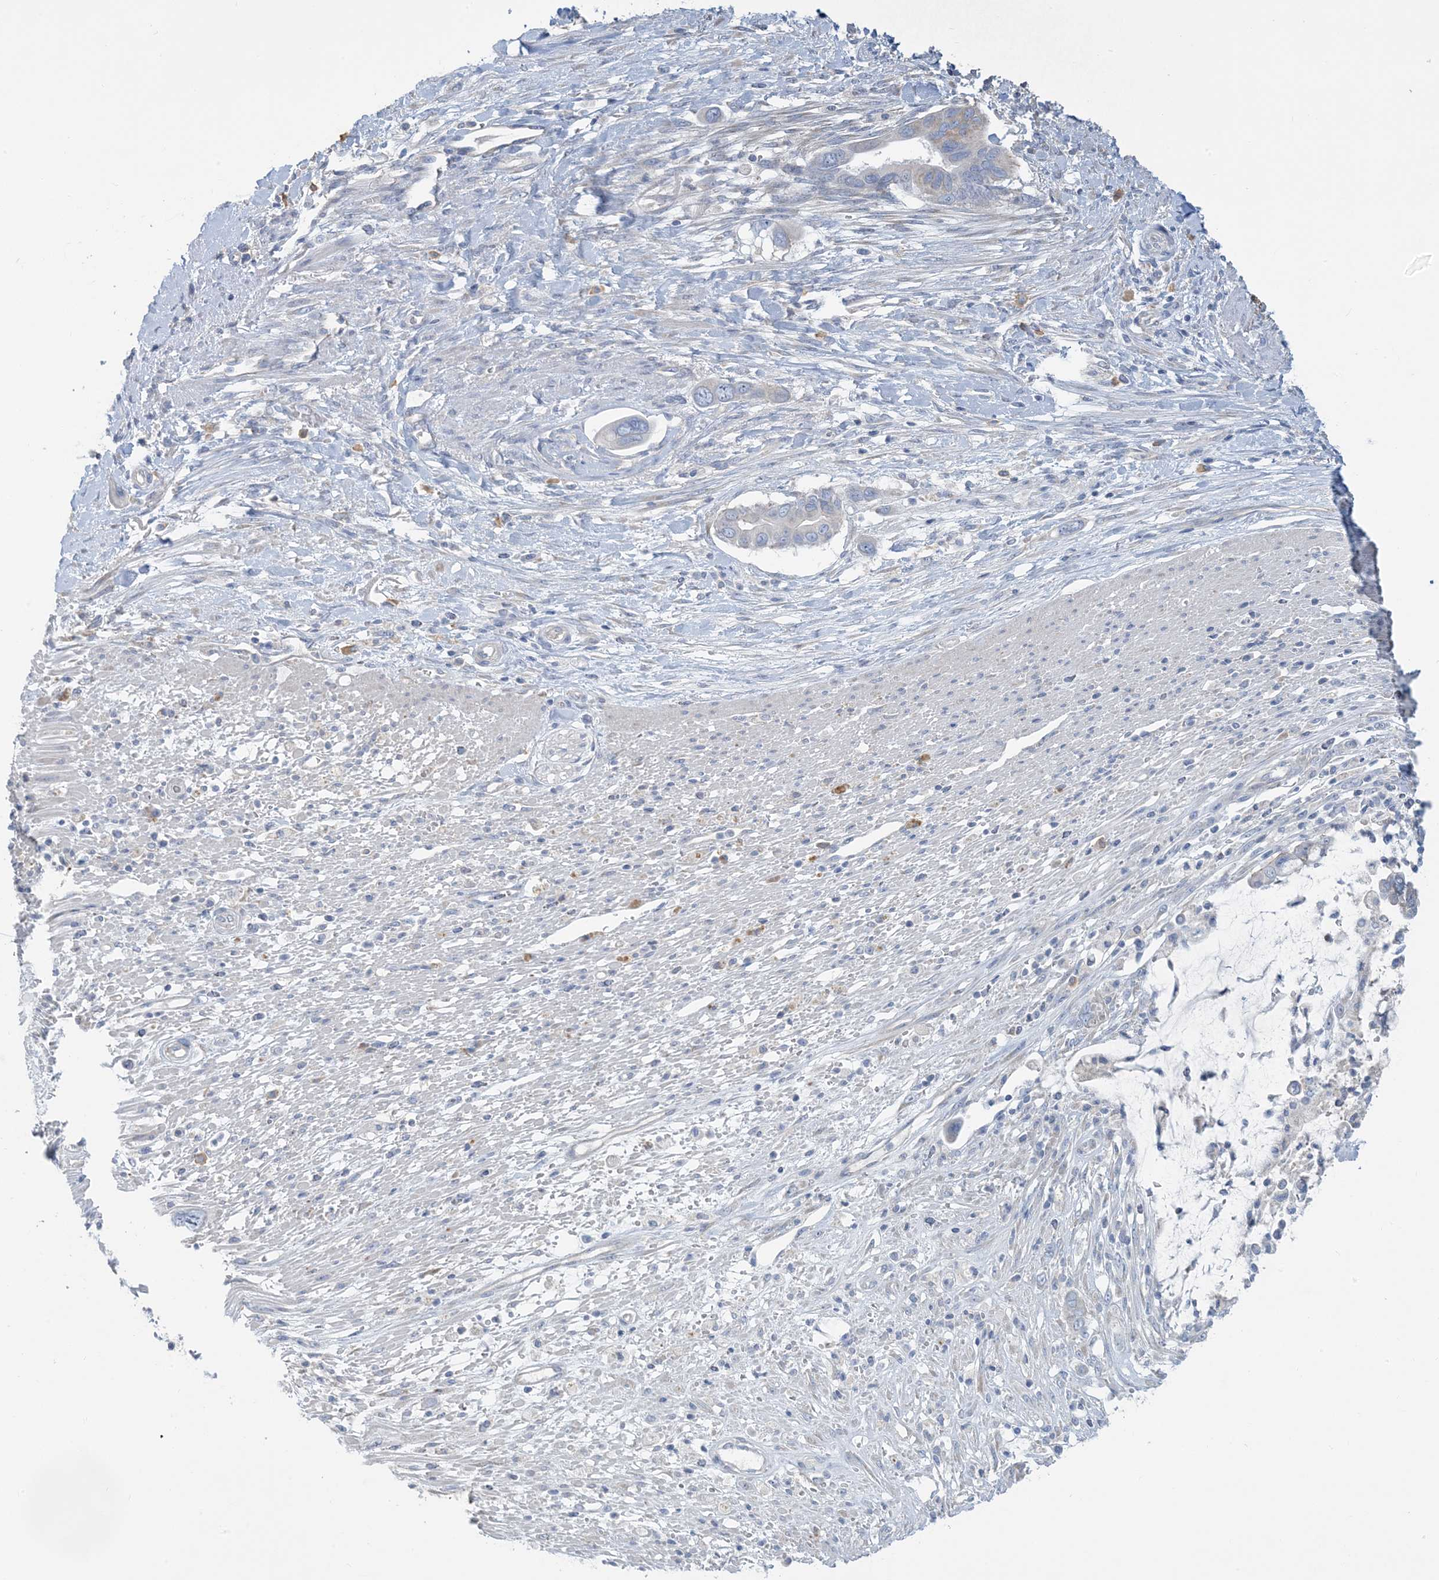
{"staining": {"intensity": "negative", "quantity": "none", "location": "none"}, "tissue": "pancreatic cancer", "cell_type": "Tumor cells", "image_type": "cancer", "snomed": [{"axis": "morphology", "description": "Adenocarcinoma, NOS"}, {"axis": "topography", "description": "Pancreas"}], "caption": "Protein analysis of pancreatic cancer exhibits no significant positivity in tumor cells.", "gene": "ZCCHC18", "patient": {"sex": "male", "age": 68}}